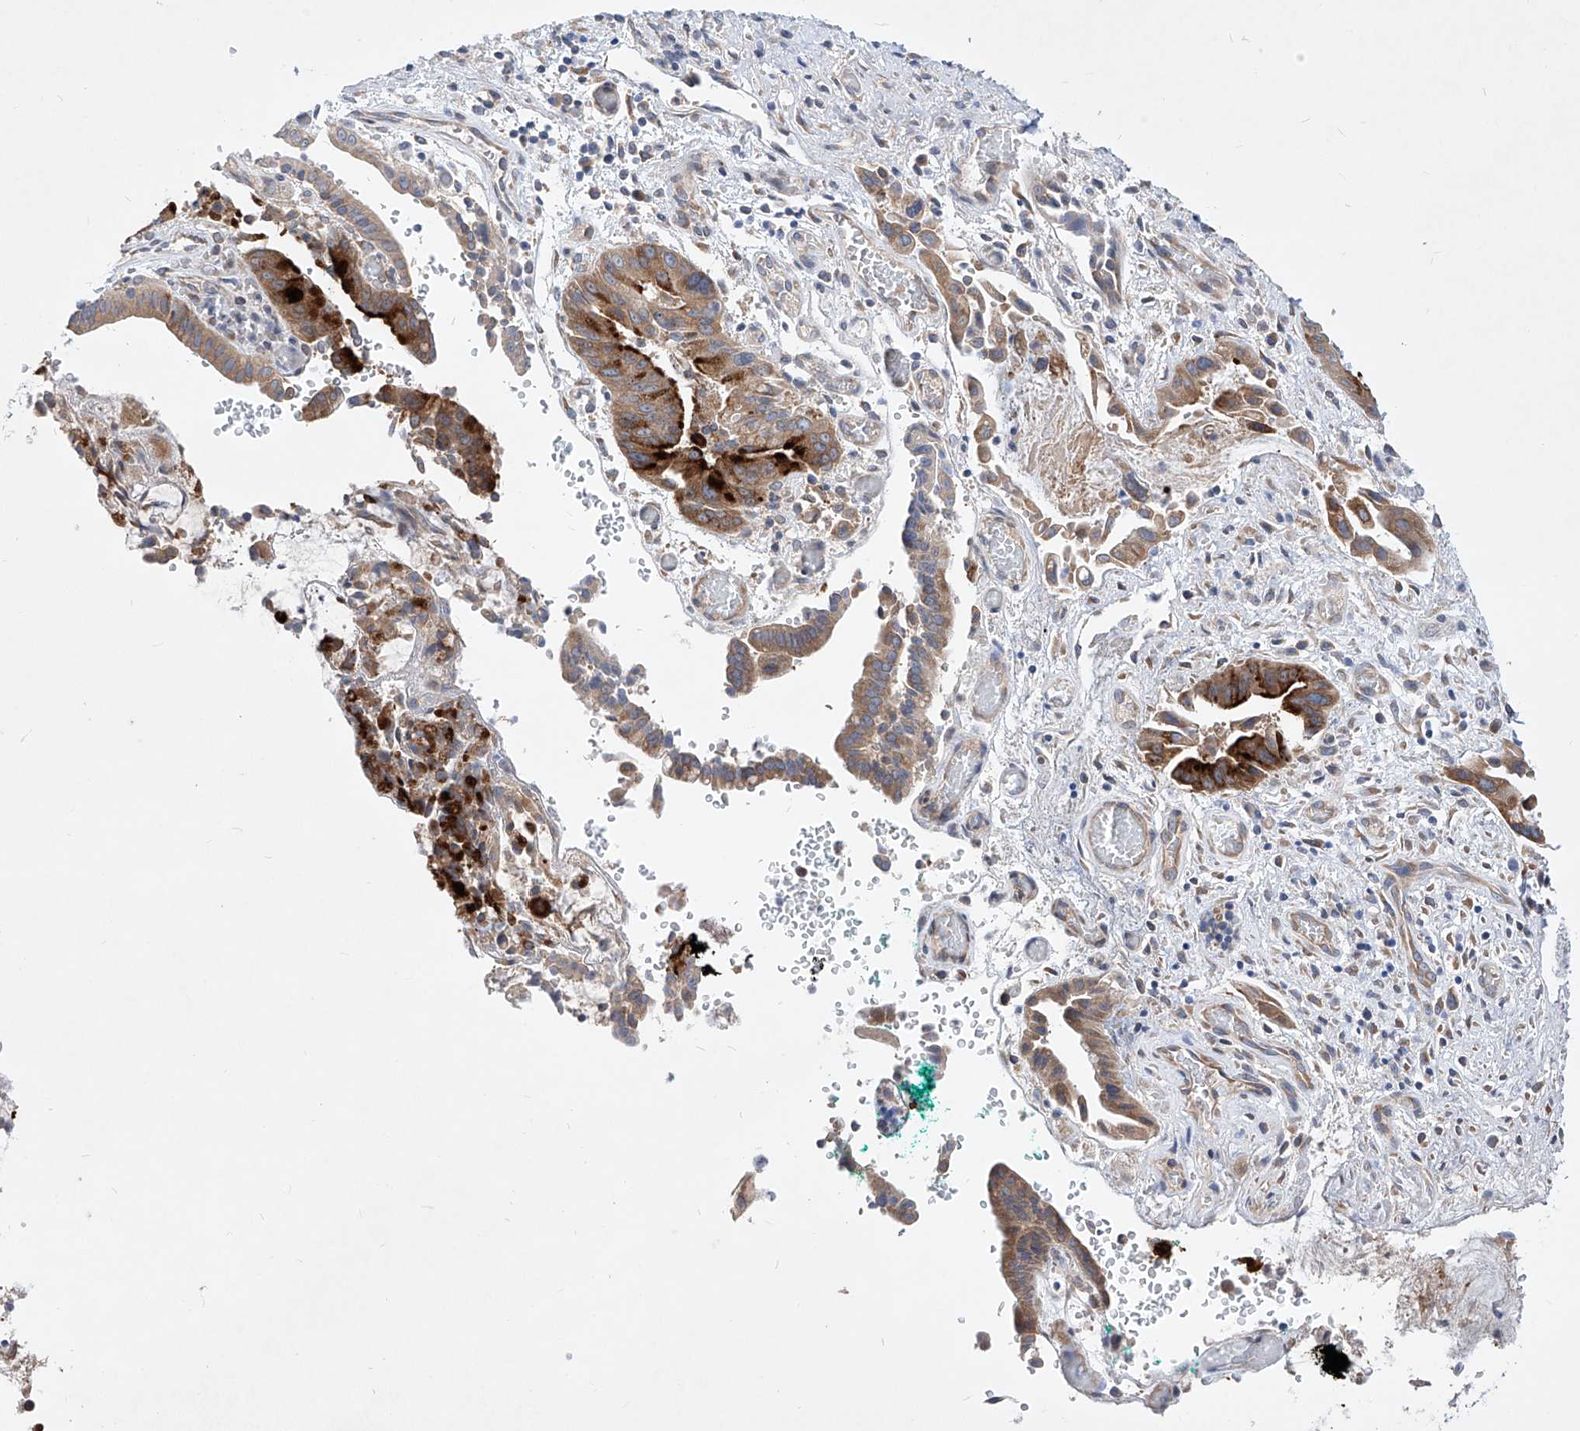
{"staining": {"intensity": "strong", "quantity": "25%-75%", "location": "cytoplasmic/membranous"}, "tissue": "liver cancer", "cell_type": "Tumor cells", "image_type": "cancer", "snomed": [{"axis": "morphology", "description": "Cholangiocarcinoma"}, {"axis": "topography", "description": "Liver"}], "caption": "This image shows IHC staining of human liver cancer, with high strong cytoplasmic/membranous expression in approximately 25%-75% of tumor cells.", "gene": "UFL1", "patient": {"sex": "female", "age": 54}}